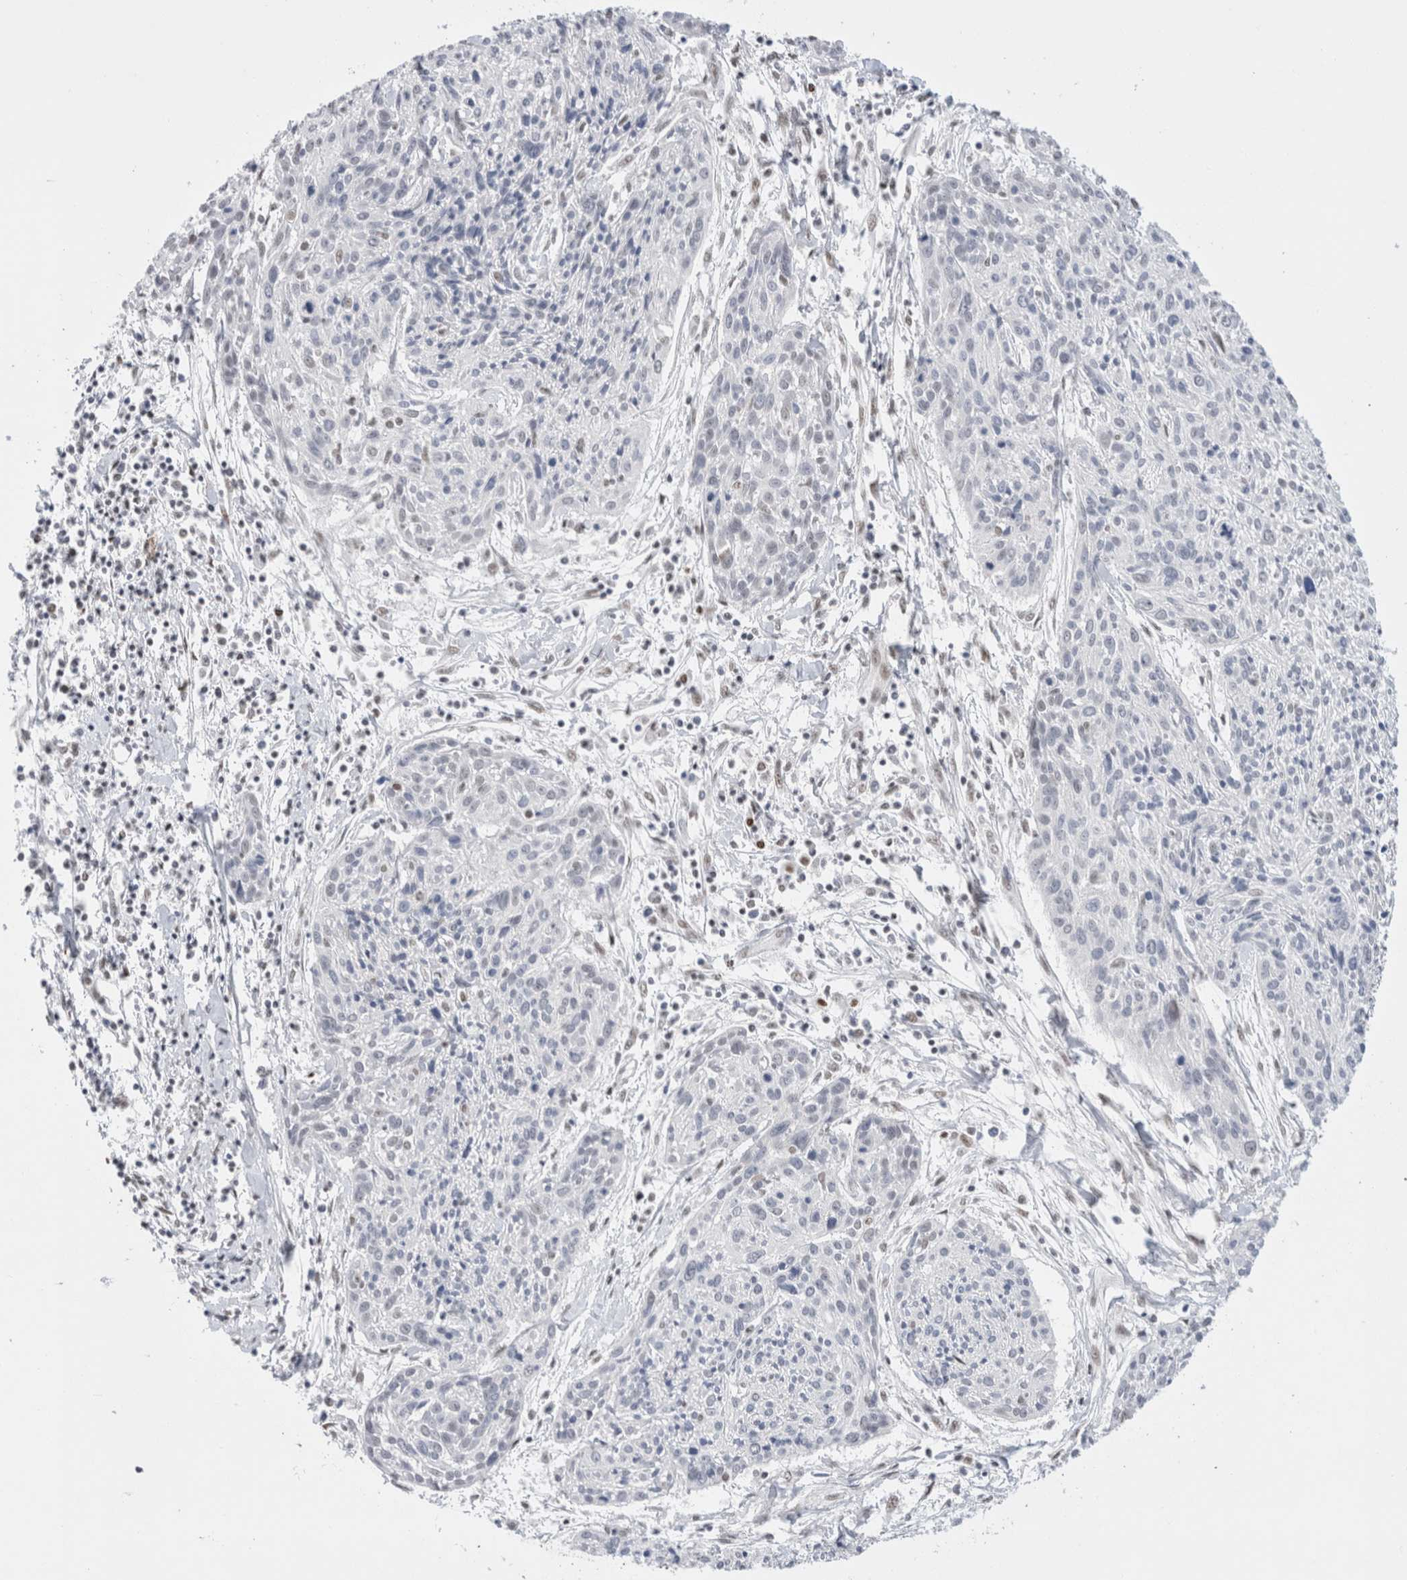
{"staining": {"intensity": "negative", "quantity": "none", "location": "none"}, "tissue": "cervical cancer", "cell_type": "Tumor cells", "image_type": "cancer", "snomed": [{"axis": "morphology", "description": "Squamous cell carcinoma, NOS"}, {"axis": "topography", "description": "Cervix"}], "caption": "High magnification brightfield microscopy of cervical squamous cell carcinoma stained with DAB (3,3'-diaminobenzidine) (brown) and counterstained with hematoxylin (blue): tumor cells show no significant positivity.", "gene": "COPS7A", "patient": {"sex": "female", "age": 51}}